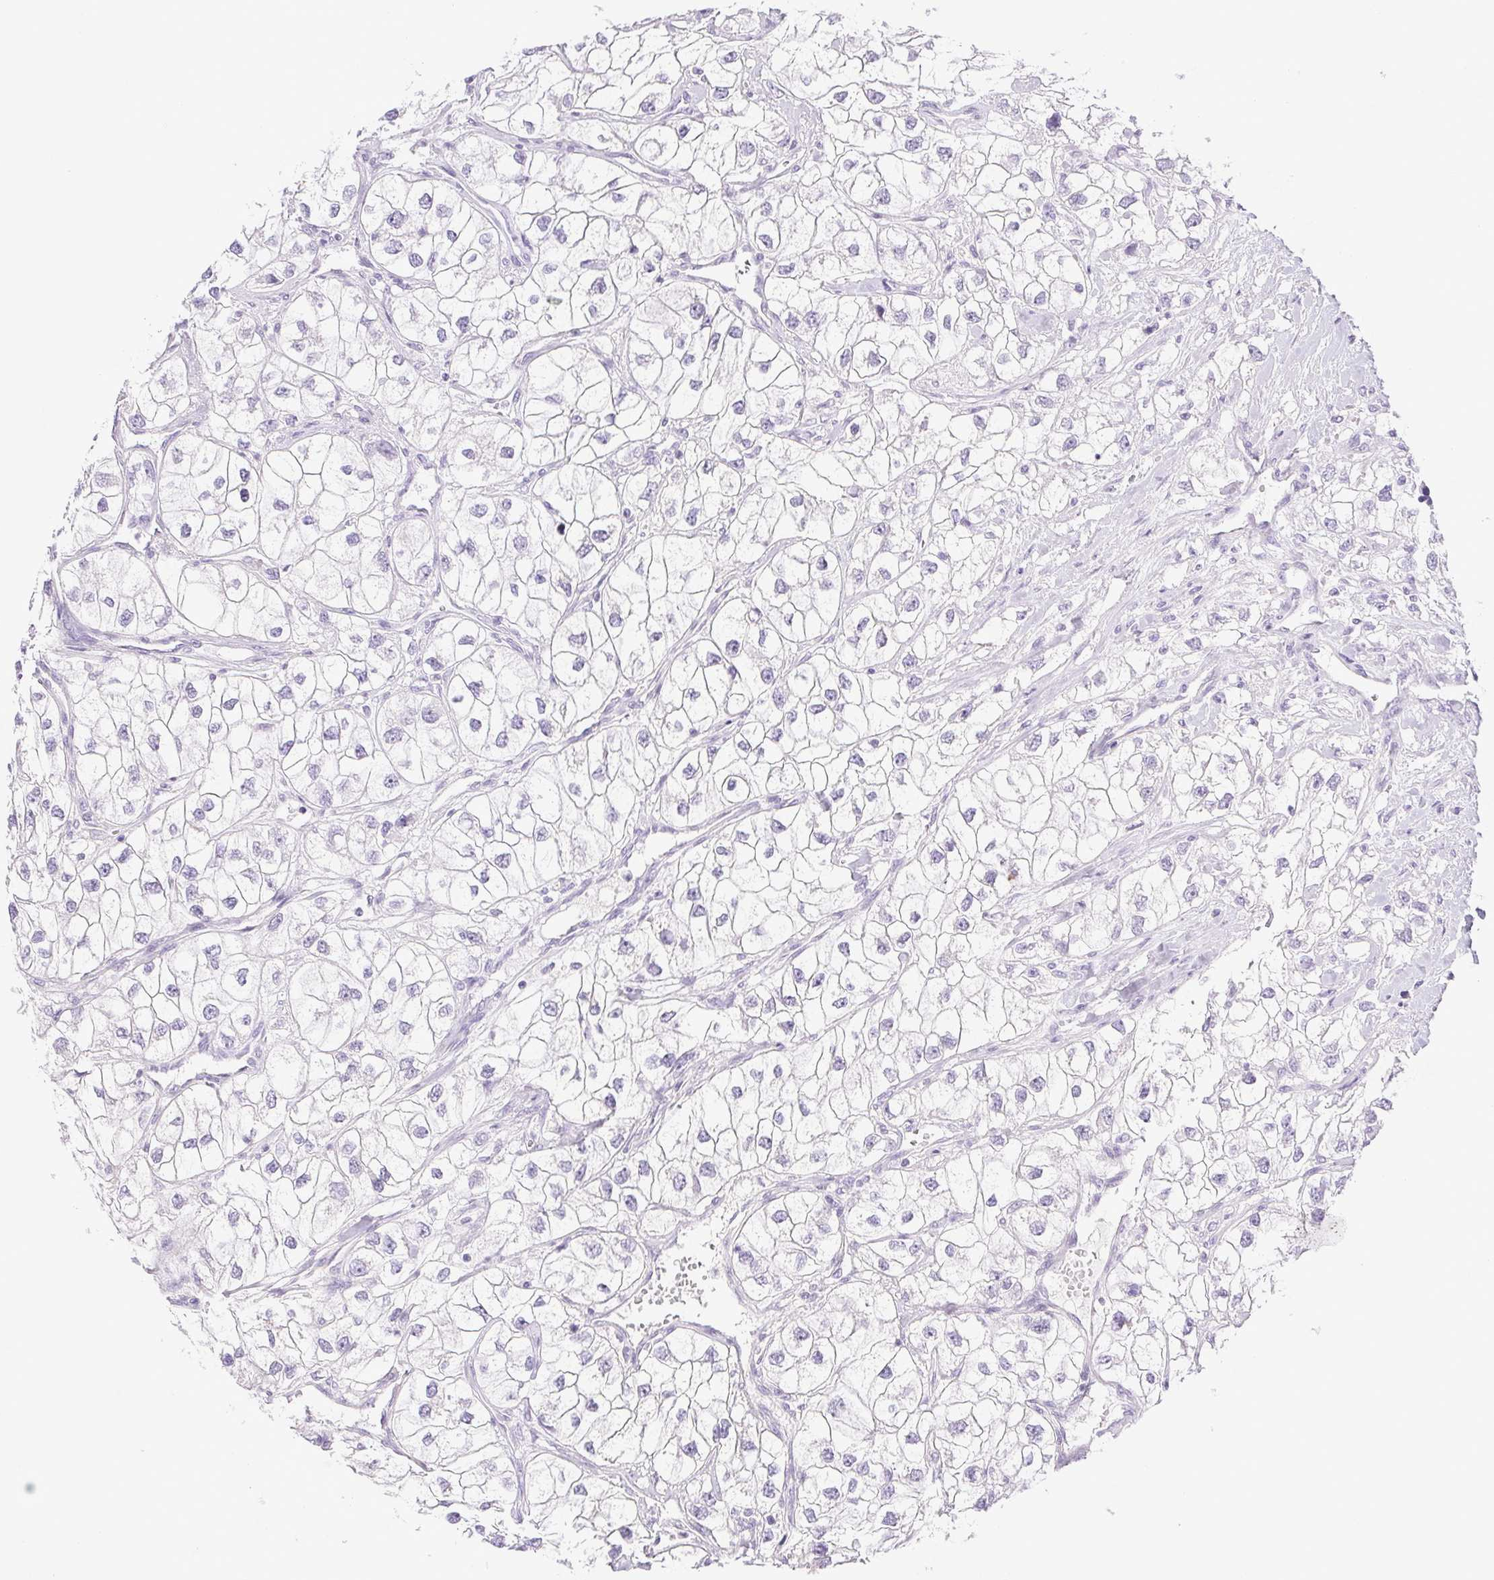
{"staining": {"intensity": "negative", "quantity": "none", "location": "none"}, "tissue": "renal cancer", "cell_type": "Tumor cells", "image_type": "cancer", "snomed": [{"axis": "morphology", "description": "Adenocarcinoma, NOS"}, {"axis": "topography", "description": "Kidney"}], "caption": "DAB immunohistochemical staining of renal adenocarcinoma exhibits no significant expression in tumor cells.", "gene": "PAPPA2", "patient": {"sex": "male", "age": 59}}